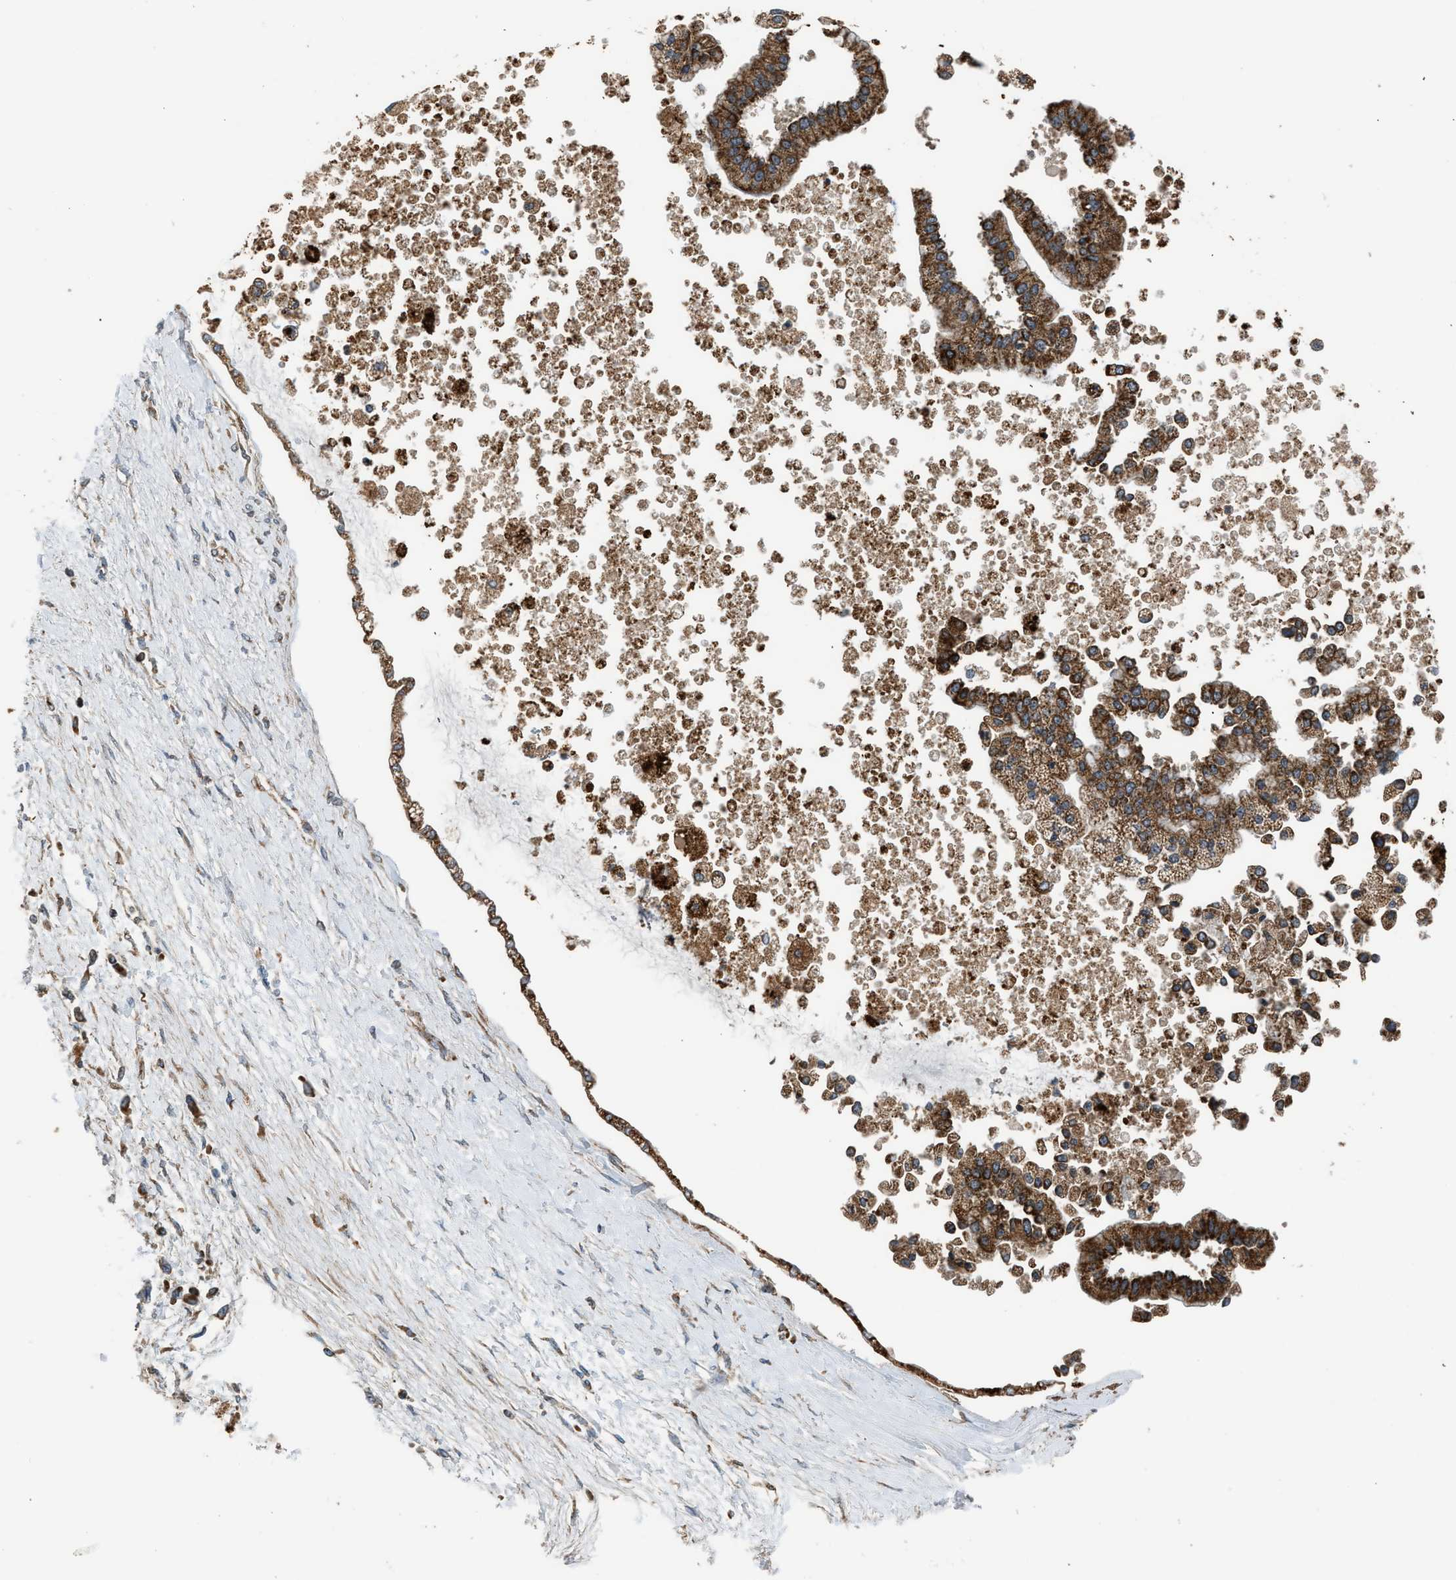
{"staining": {"intensity": "strong", "quantity": ">75%", "location": "cytoplasmic/membranous"}, "tissue": "liver cancer", "cell_type": "Tumor cells", "image_type": "cancer", "snomed": [{"axis": "morphology", "description": "Cholangiocarcinoma"}, {"axis": "topography", "description": "Liver"}], "caption": "Strong cytoplasmic/membranous positivity for a protein is seen in approximately >75% of tumor cells of liver cholangiocarcinoma using immunohistochemistry (IHC).", "gene": "STARD3", "patient": {"sex": "male", "age": 50}}